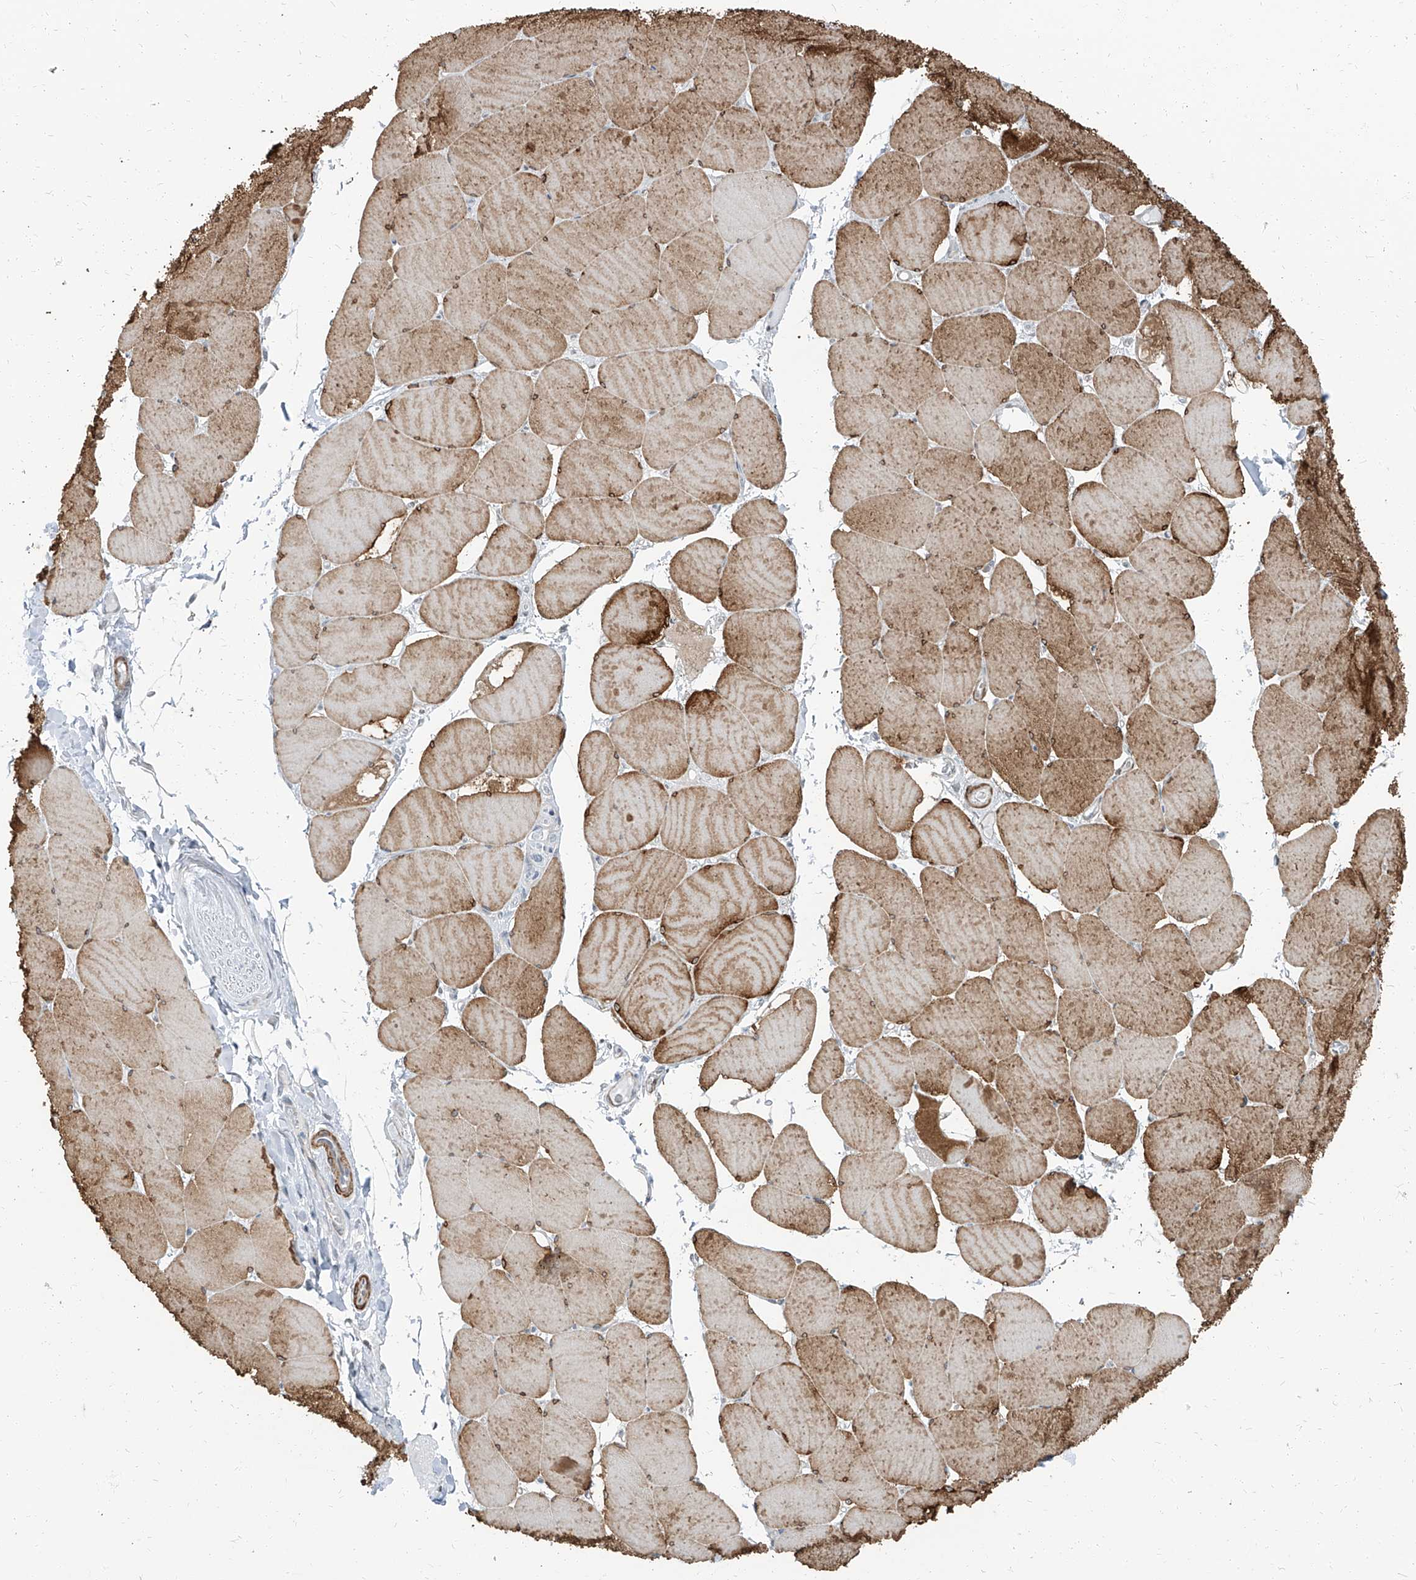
{"staining": {"intensity": "strong", "quantity": "25%-75%", "location": "cytoplasmic/membranous"}, "tissue": "skeletal muscle", "cell_type": "Myocytes", "image_type": "normal", "snomed": [{"axis": "morphology", "description": "Normal tissue, NOS"}, {"axis": "topography", "description": "Skeletal muscle"}, {"axis": "topography", "description": "Head-Neck"}], "caption": "This photomicrograph shows normal skeletal muscle stained with immunohistochemistry (IHC) to label a protein in brown. The cytoplasmic/membranous of myocytes show strong positivity for the protein. Nuclei are counter-stained blue.", "gene": "TXLNB", "patient": {"sex": "male", "age": 66}}